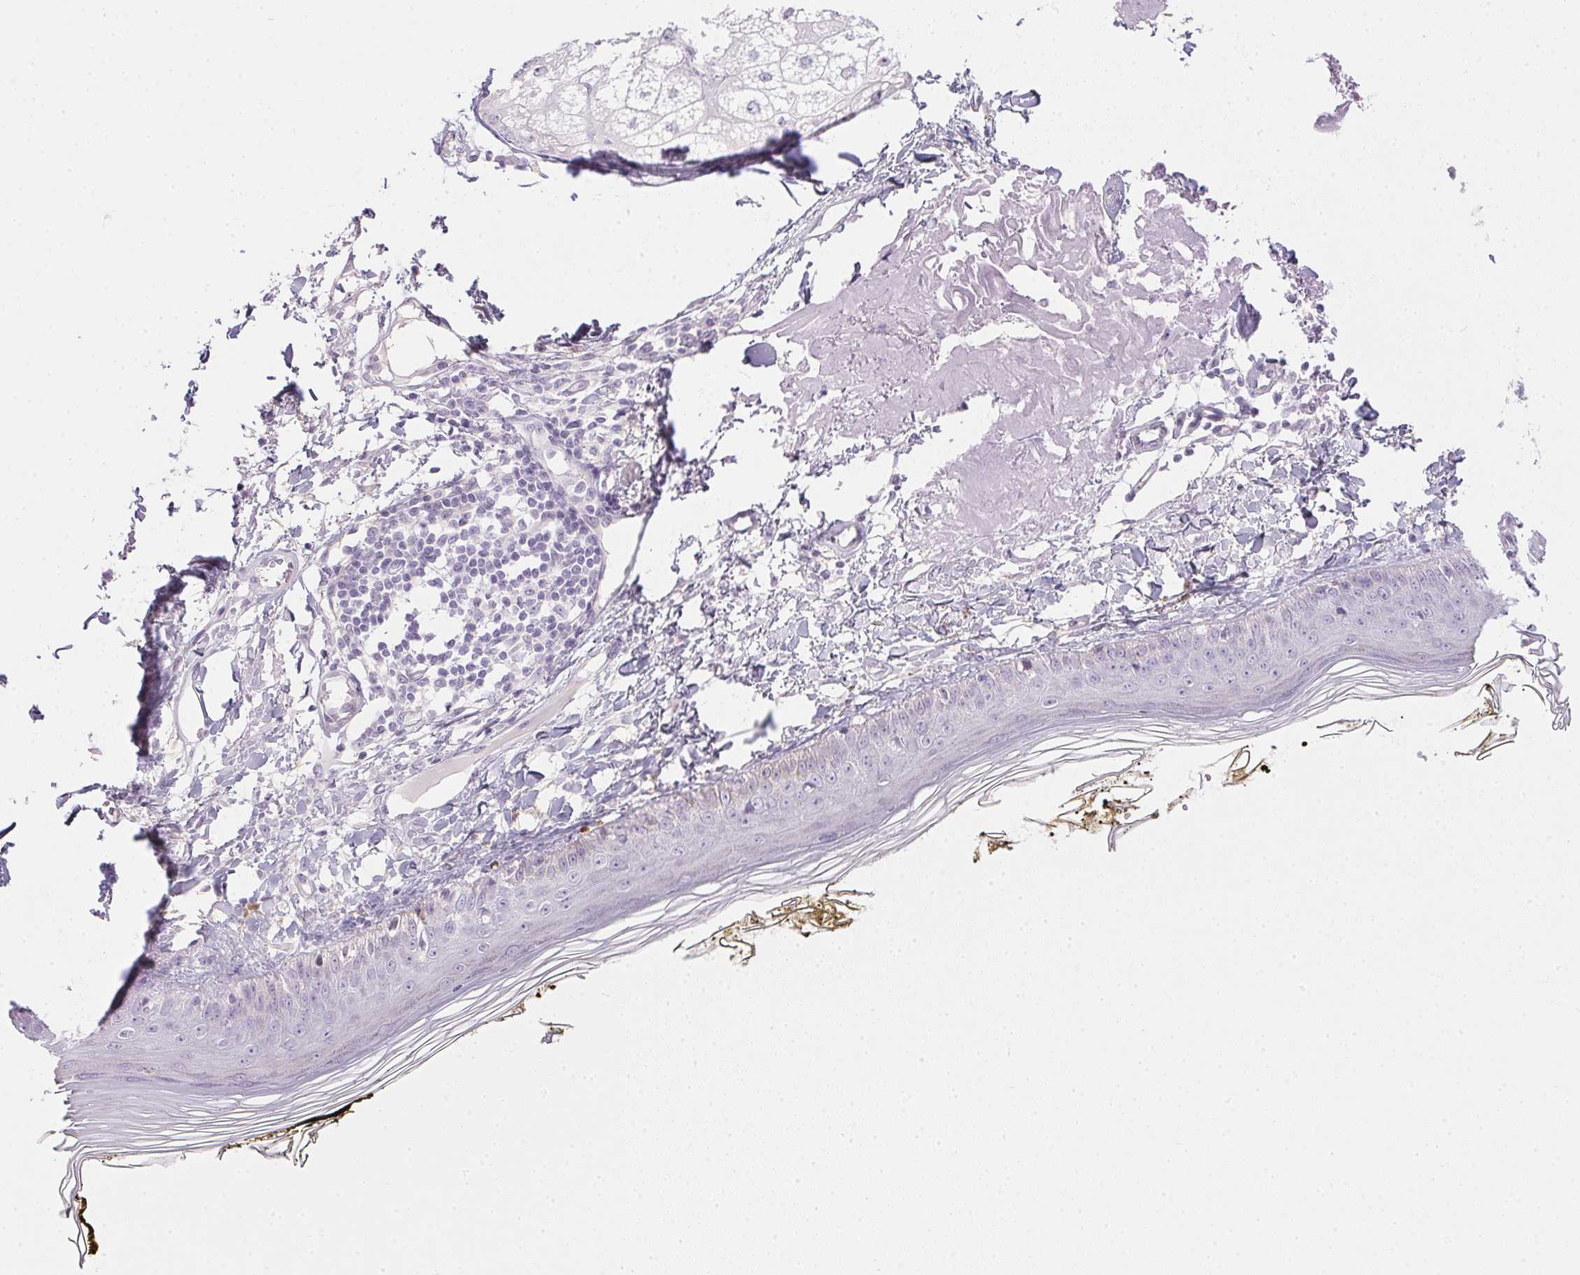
{"staining": {"intensity": "negative", "quantity": "none", "location": "none"}, "tissue": "skin", "cell_type": "Fibroblasts", "image_type": "normal", "snomed": [{"axis": "morphology", "description": "Normal tissue, NOS"}, {"axis": "topography", "description": "Skin"}], "caption": "The immunohistochemistry (IHC) micrograph has no significant expression in fibroblasts of skin. (Brightfield microscopy of DAB IHC at high magnification).", "gene": "PRL", "patient": {"sex": "male", "age": 76}}